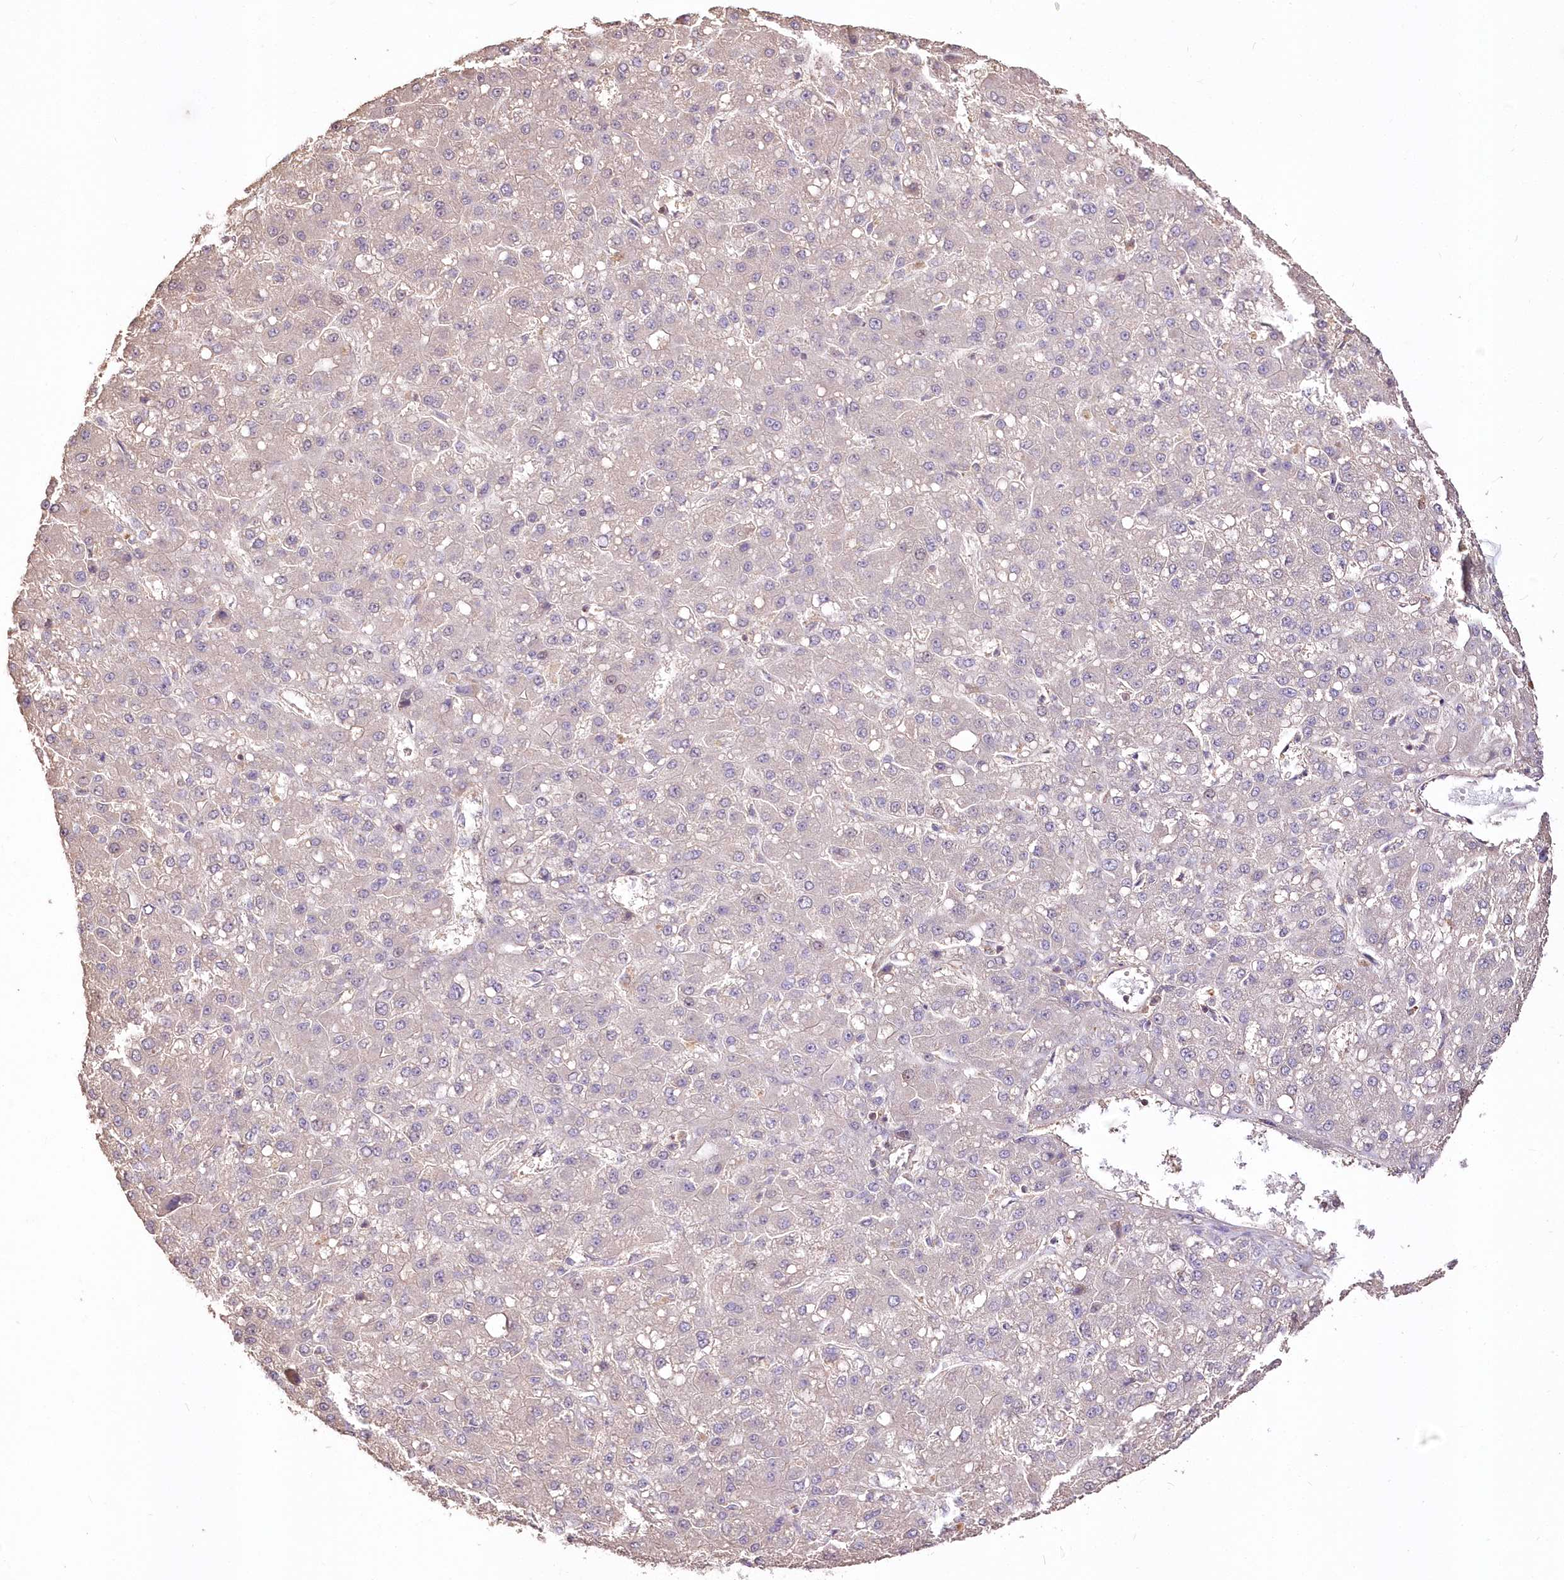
{"staining": {"intensity": "weak", "quantity": "<25%", "location": "cytoplasmic/membranous"}, "tissue": "liver cancer", "cell_type": "Tumor cells", "image_type": "cancer", "snomed": [{"axis": "morphology", "description": "Carcinoma, Hepatocellular, NOS"}, {"axis": "topography", "description": "Liver"}], "caption": "An immunohistochemistry micrograph of liver cancer is shown. There is no staining in tumor cells of liver cancer.", "gene": "STK17B", "patient": {"sex": "male", "age": 67}}